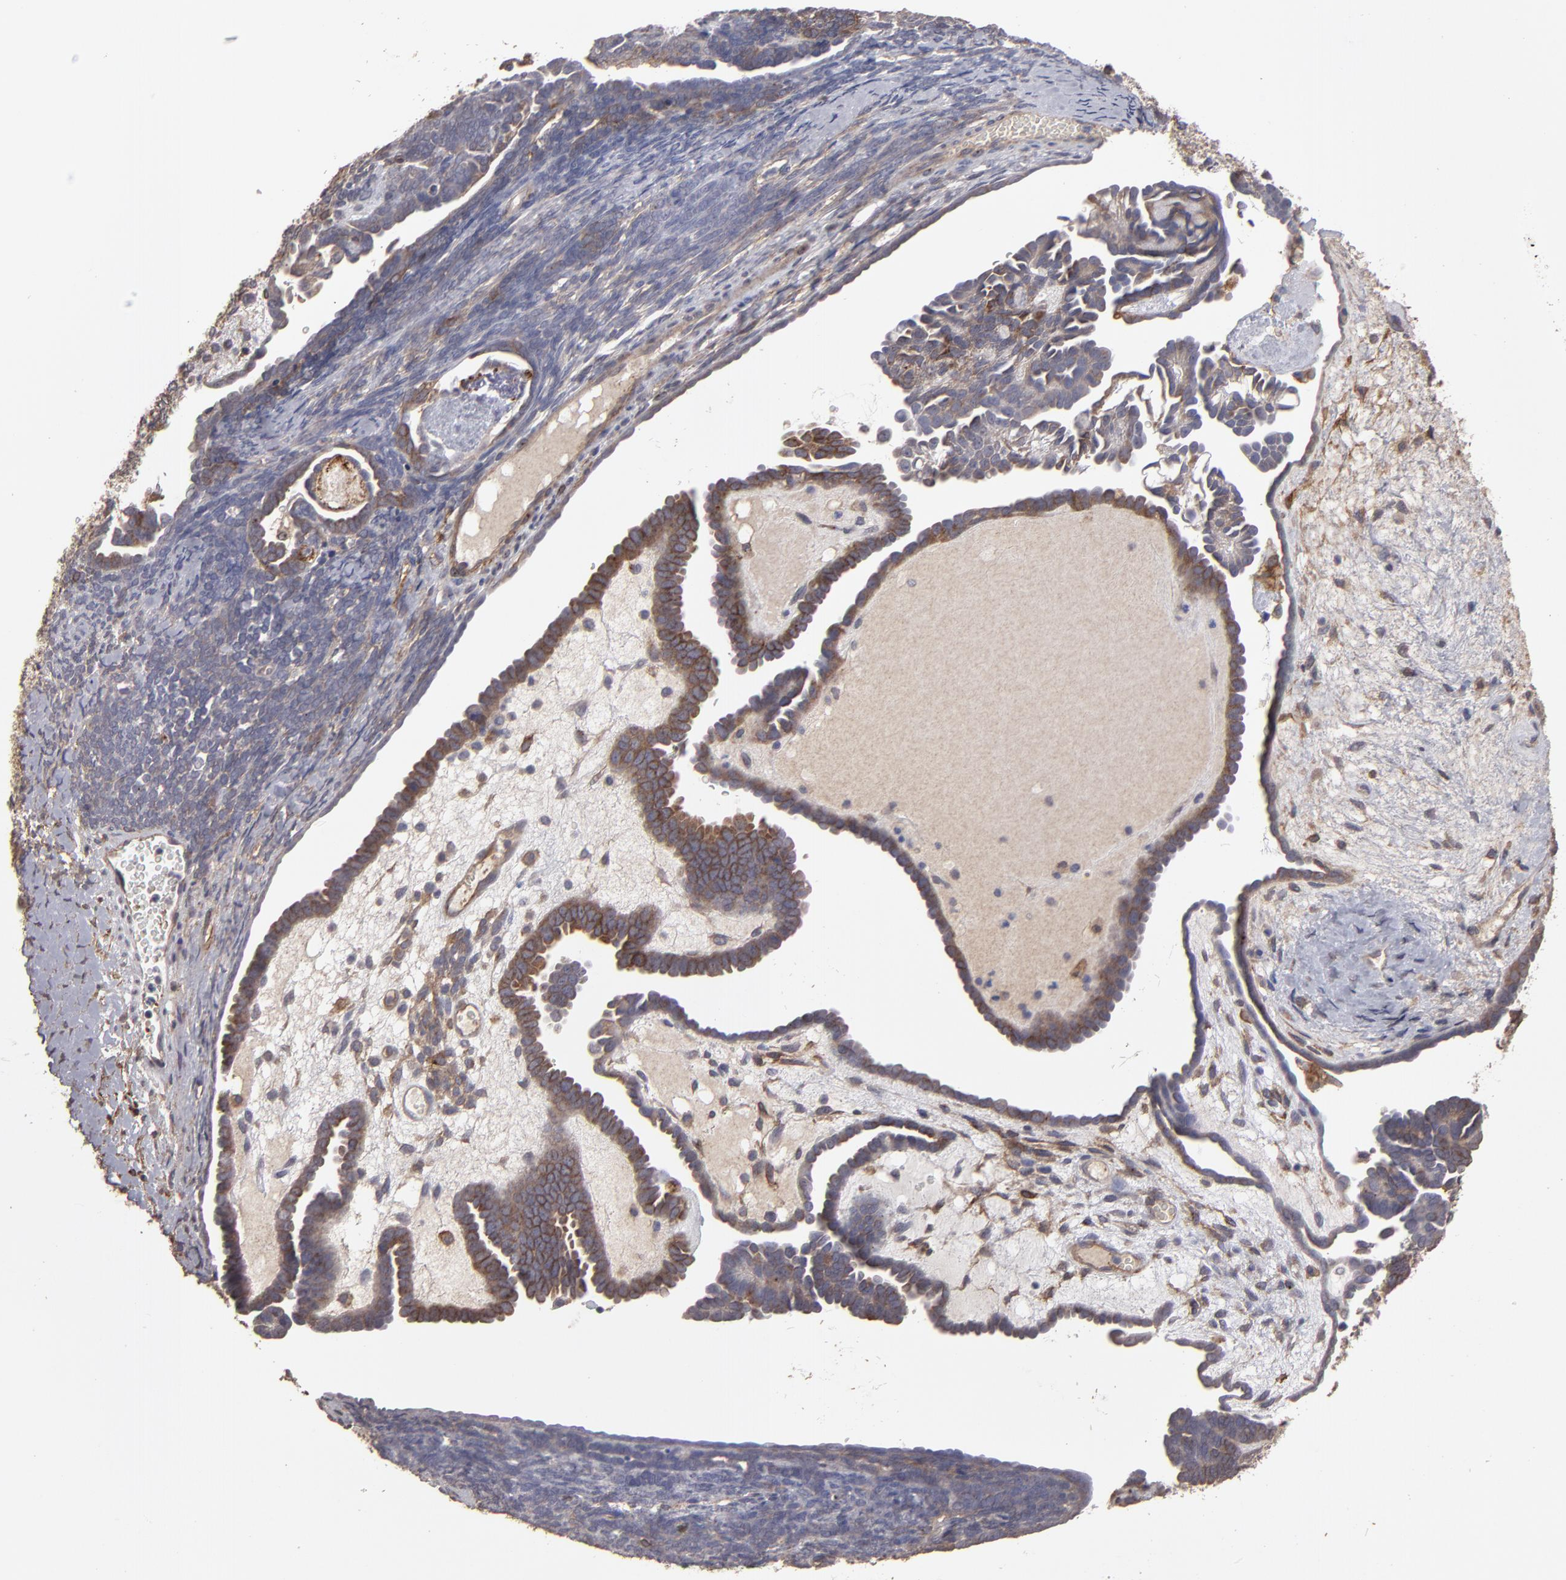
{"staining": {"intensity": "moderate", "quantity": ">75%", "location": "cytoplasmic/membranous"}, "tissue": "endometrial cancer", "cell_type": "Tumor cells", "image_type": "cancer", "snomed": [{"axis": "morphology", "description": "Neoplasm, malignant, NOS"}, {"axis": "topography", "description": "Endometrium"}], "caption": "Protein analysis of endometrial cancer tissue displays moderate cytoplasmic/membranous staining in approximately >75% of tumor cells. (DAB = brown stain, brightfield microscopy at high magnification).", "gene": "ITGB5", "patient": {"sex": "female", "age": 74}}